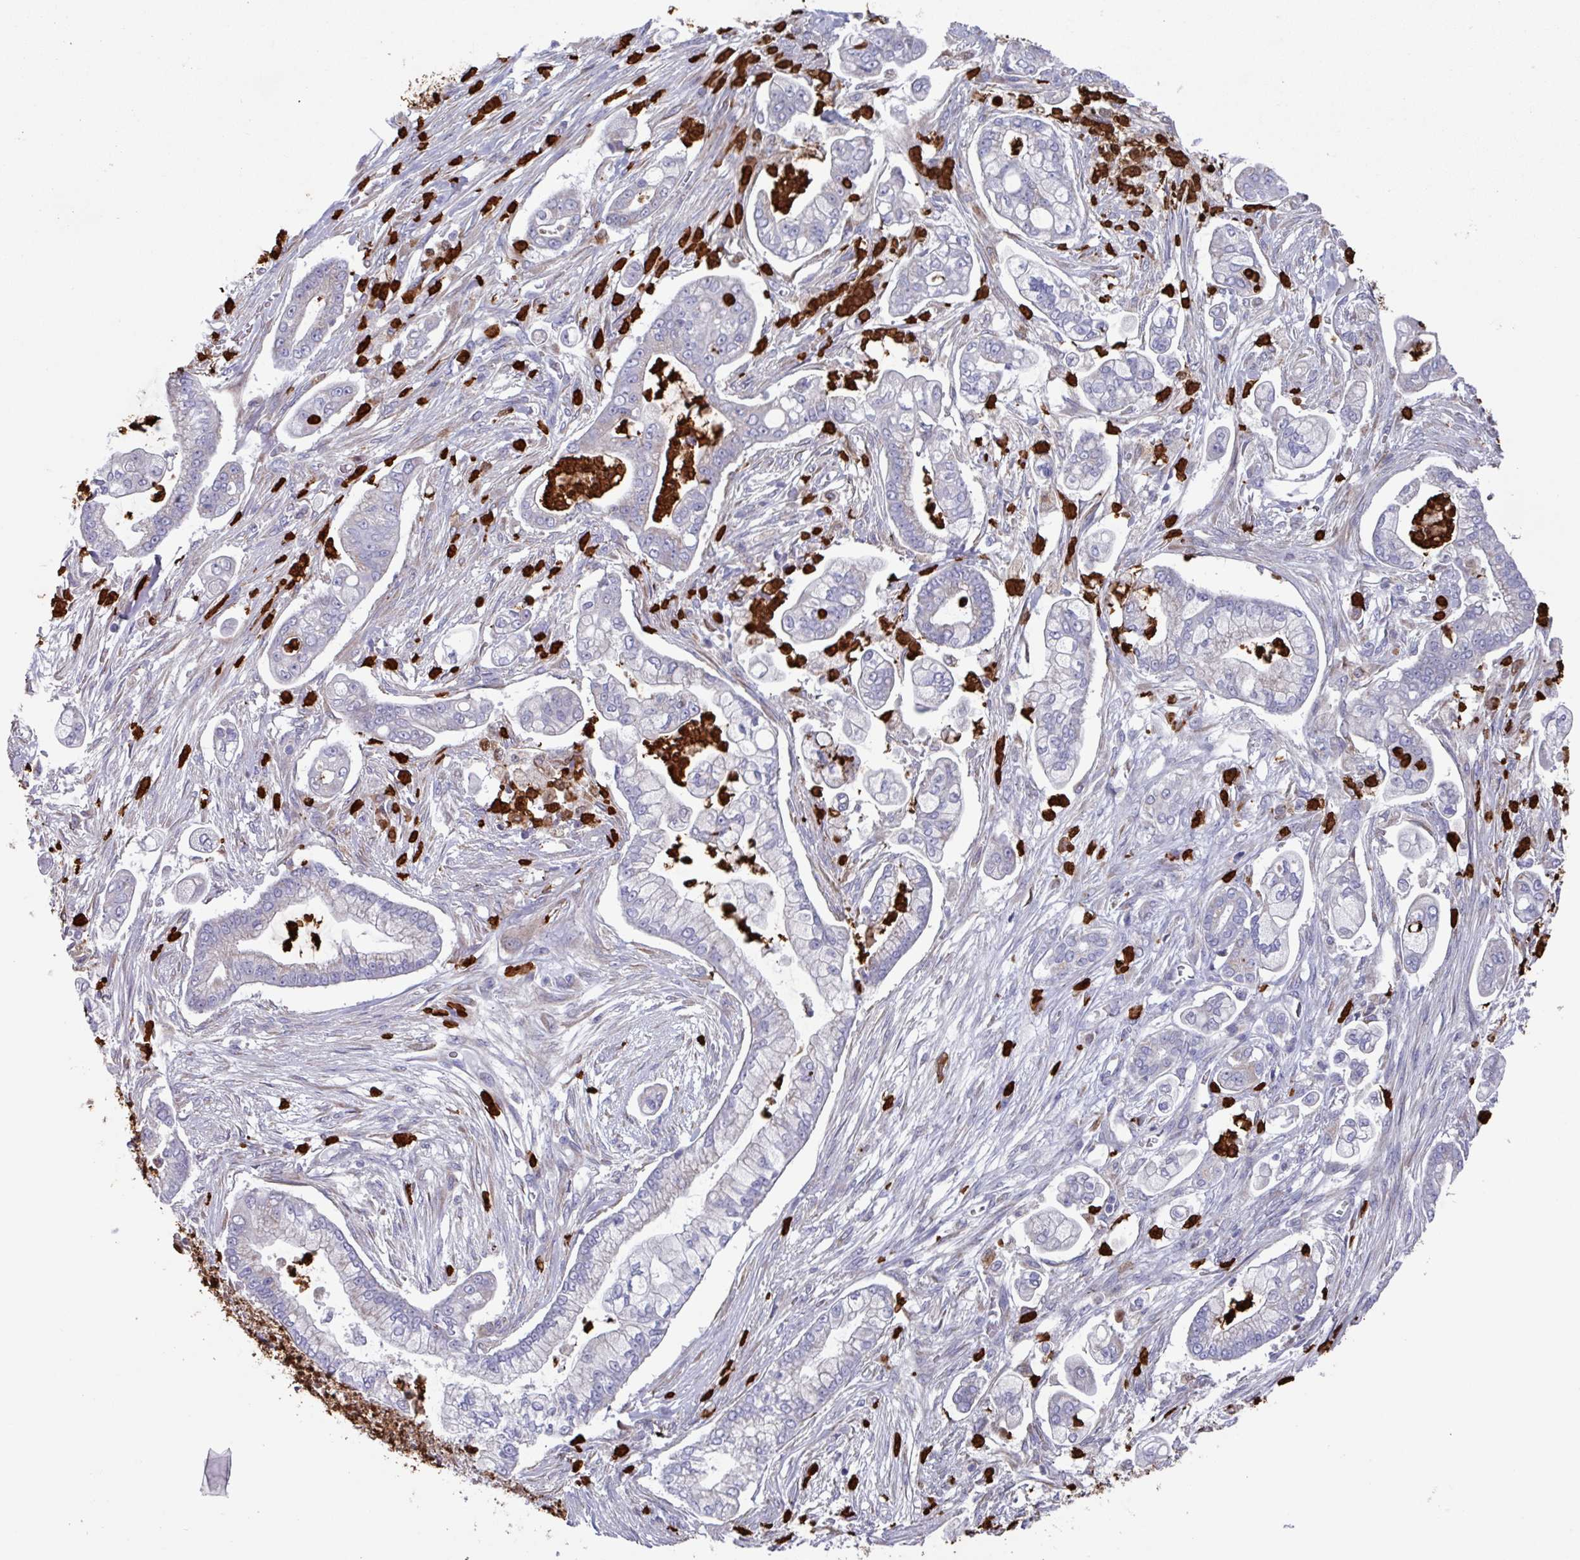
{"staining": {"intensity": "weak", "quantity": "<25%", "location": "cytoplasmic/membranous"}, "tissue": "pancreatic cancer", "cell_type": "Tumor cells", "image_type": "cancer", "snomed": [{"axis": "morphology", "description": "Adenocarcinoma, NOS"}, {"axis": "topography", "description": "Pancreas"}], "caption": "The micrograph displays no staining of tumor cells in pancreatic adenocarcinoma.", "gene": "UQCC2", "patient": {"sex": "female", "age": 69}}